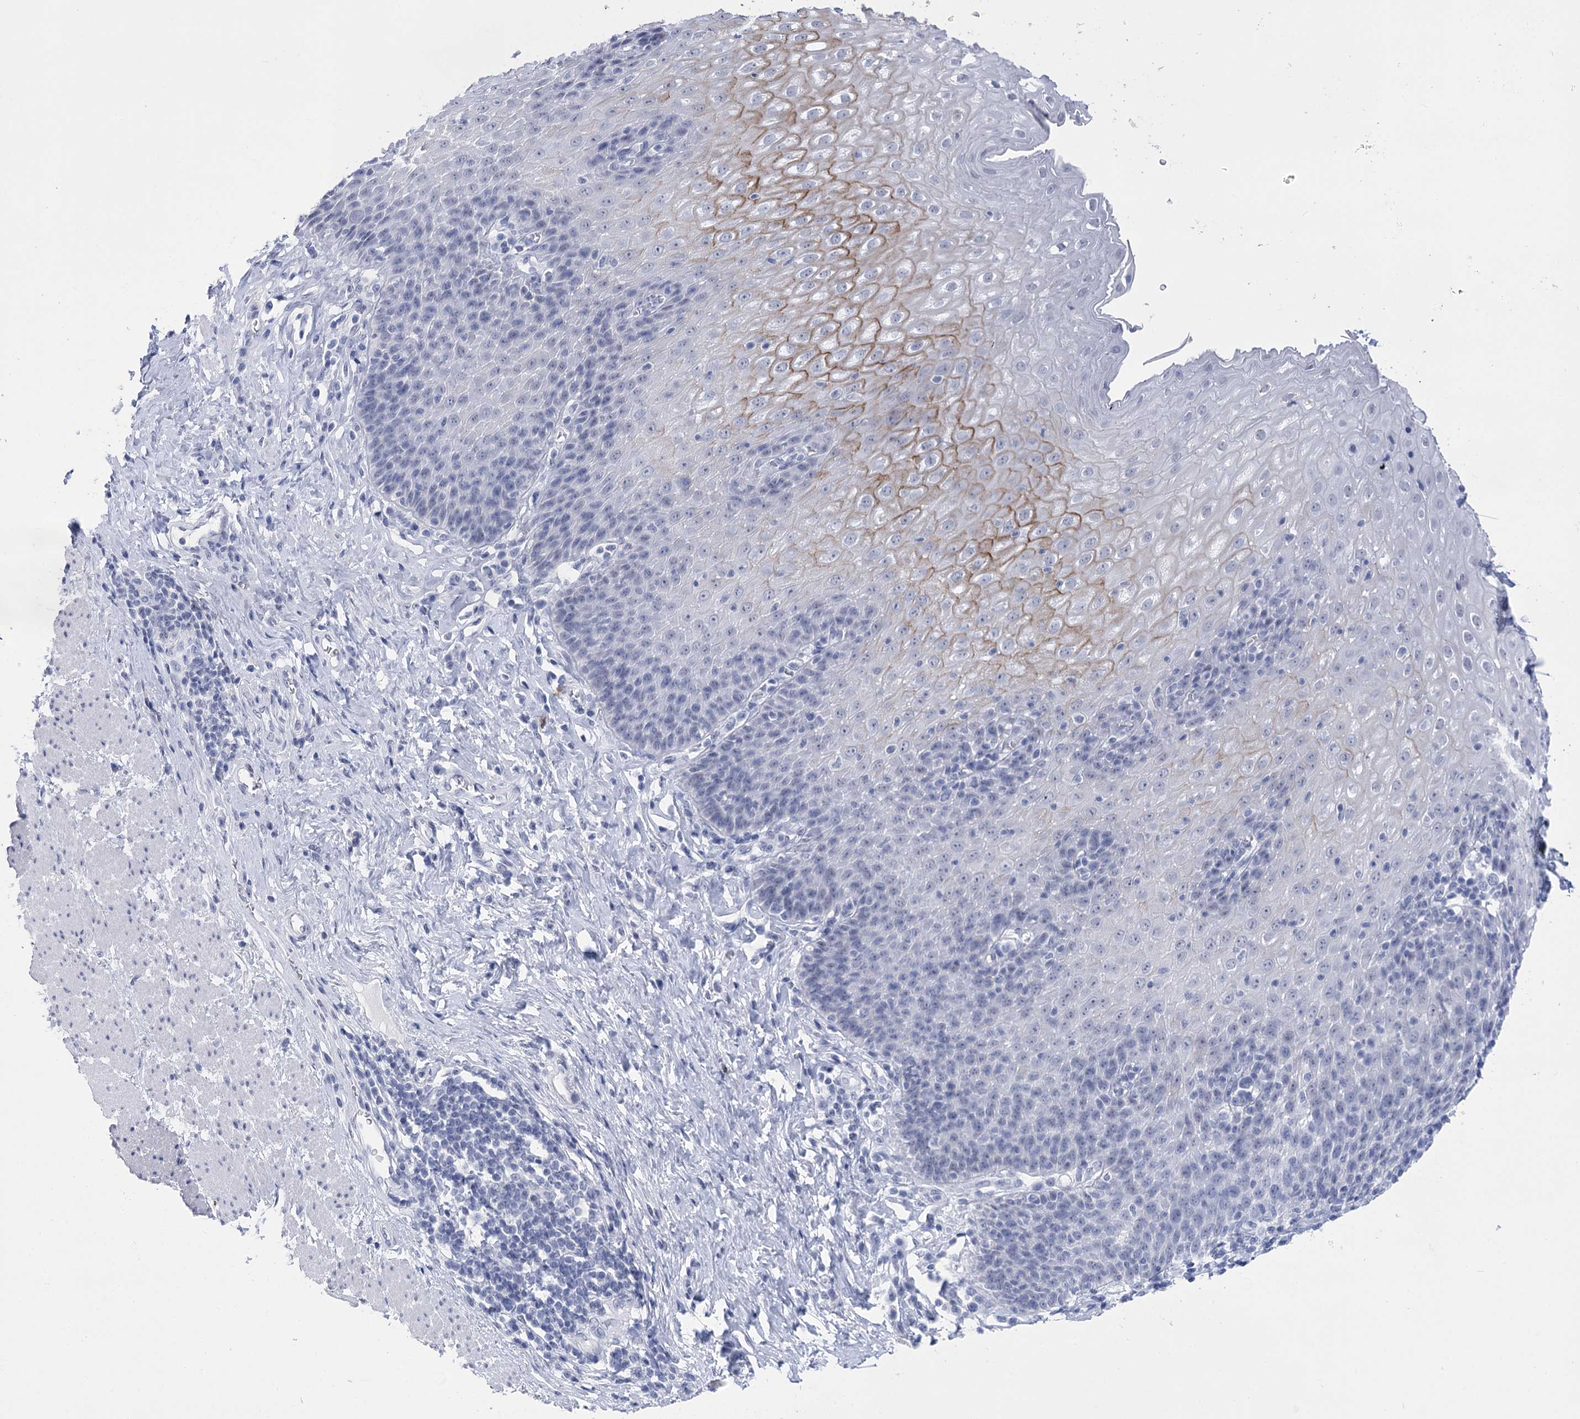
{"staining": {"intensity": "strong", "quantity": "<25%", "location": "cytoplasmic/membranous"}, "tissue": "esophagus", "cell_type": "Squamous epithelial cells", "image_type": "normal", "snomed": [{"axis": "morphology", "description": "Normal tissue, NOS"}, {"axis": "topography", "description": "Esophagus"}], "caption": "Esophagus stained with DAB (3,3'-diaminobenzidine) immunohistochemistry (IHC) reveals medium levels of strong cytoplasmic/membranous positivity in about <25% of squamous epithelial cells.", "gene": "HORMAD1", "patient": {"sex": "female", "age": 61}}